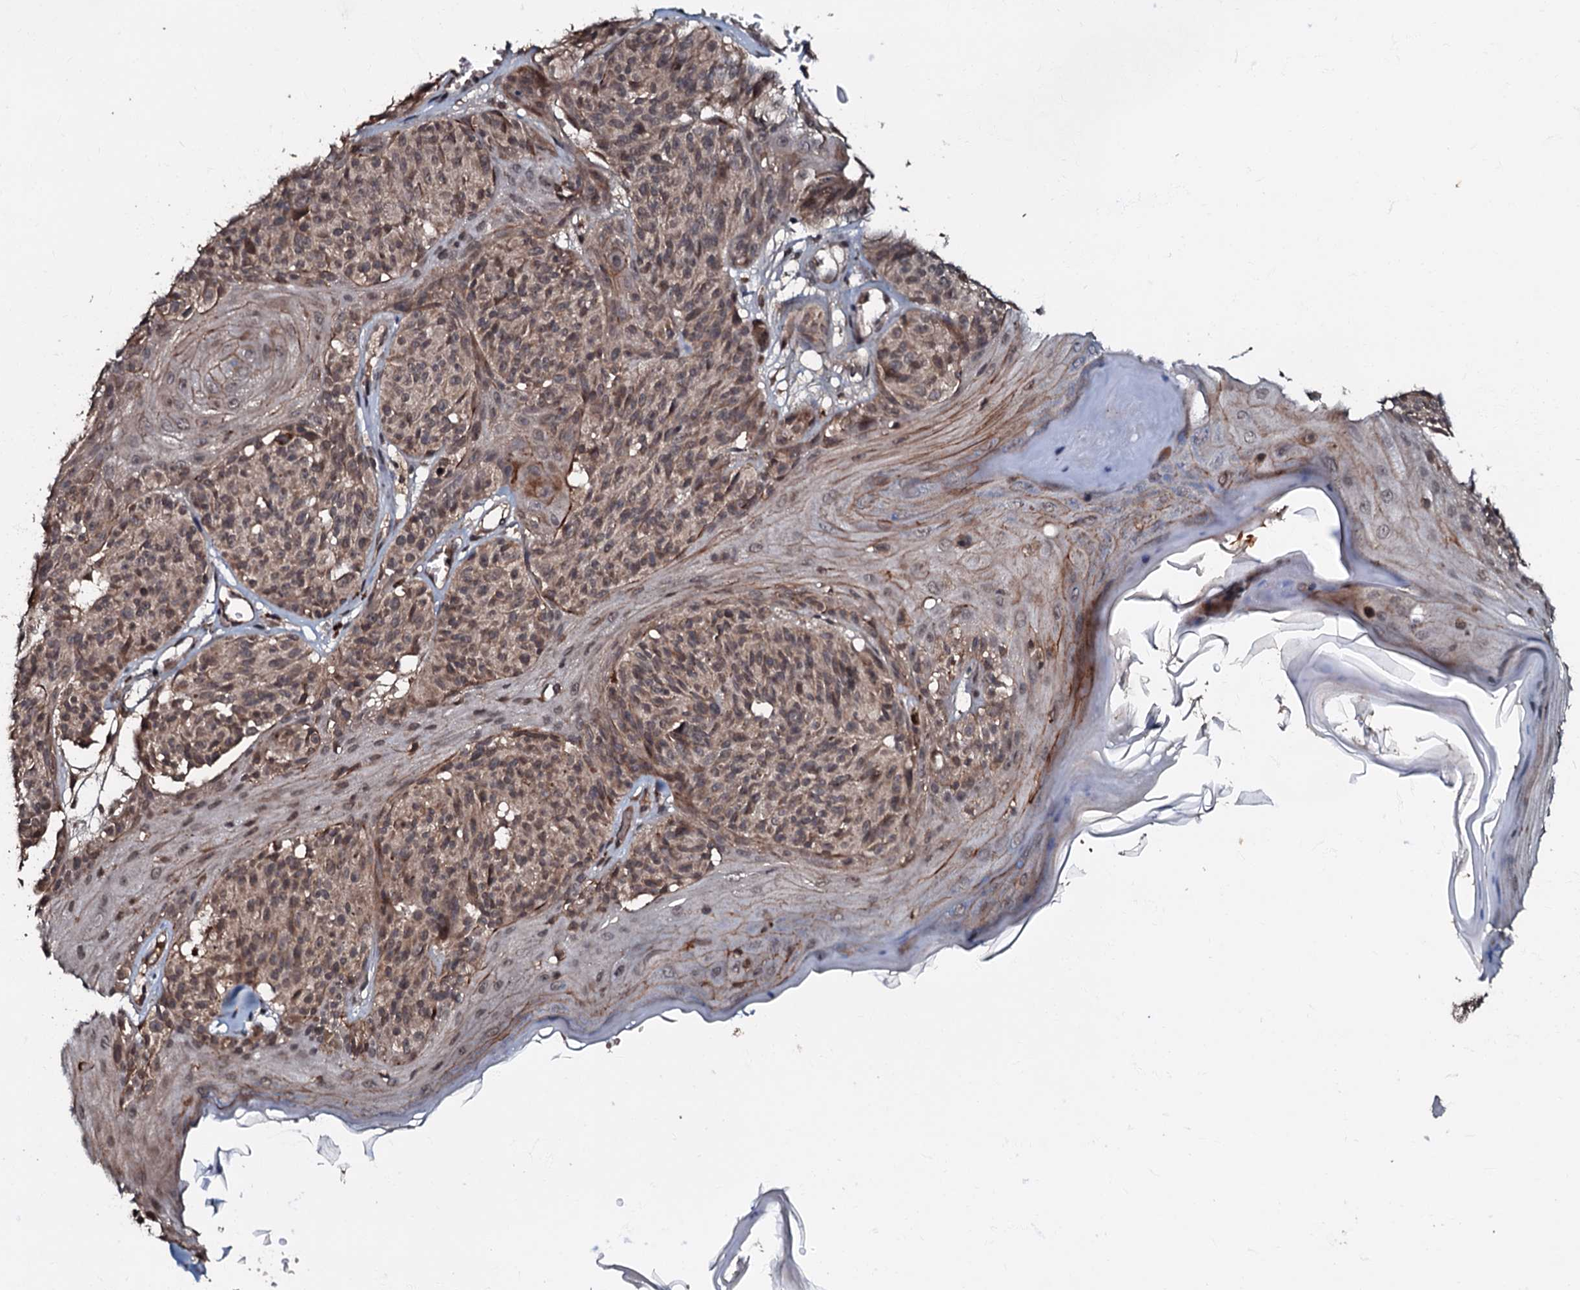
{"staining": {"intensity": "moderate", "quantity": ">75%", "location": "cytoplasmic/membranous,nuclear"}, "tissue": "melanoma", "cell_type": "Tumor cells", "image_type": "cancer", "snomed": [{"axis": "morphology", "description": "Malignant melanoma, NOS"}, {"axis": "topography", "description": "Skin"}], "caption": "Melanoma stained for a protein demonstrates moderate cytoplasmic/membranous and nuclear positivity in tumor cells. (IHC, brightfield microscopy, high magnification).", "gene": "MANSC4", "patient": {"sex": "male", "age": 83}}